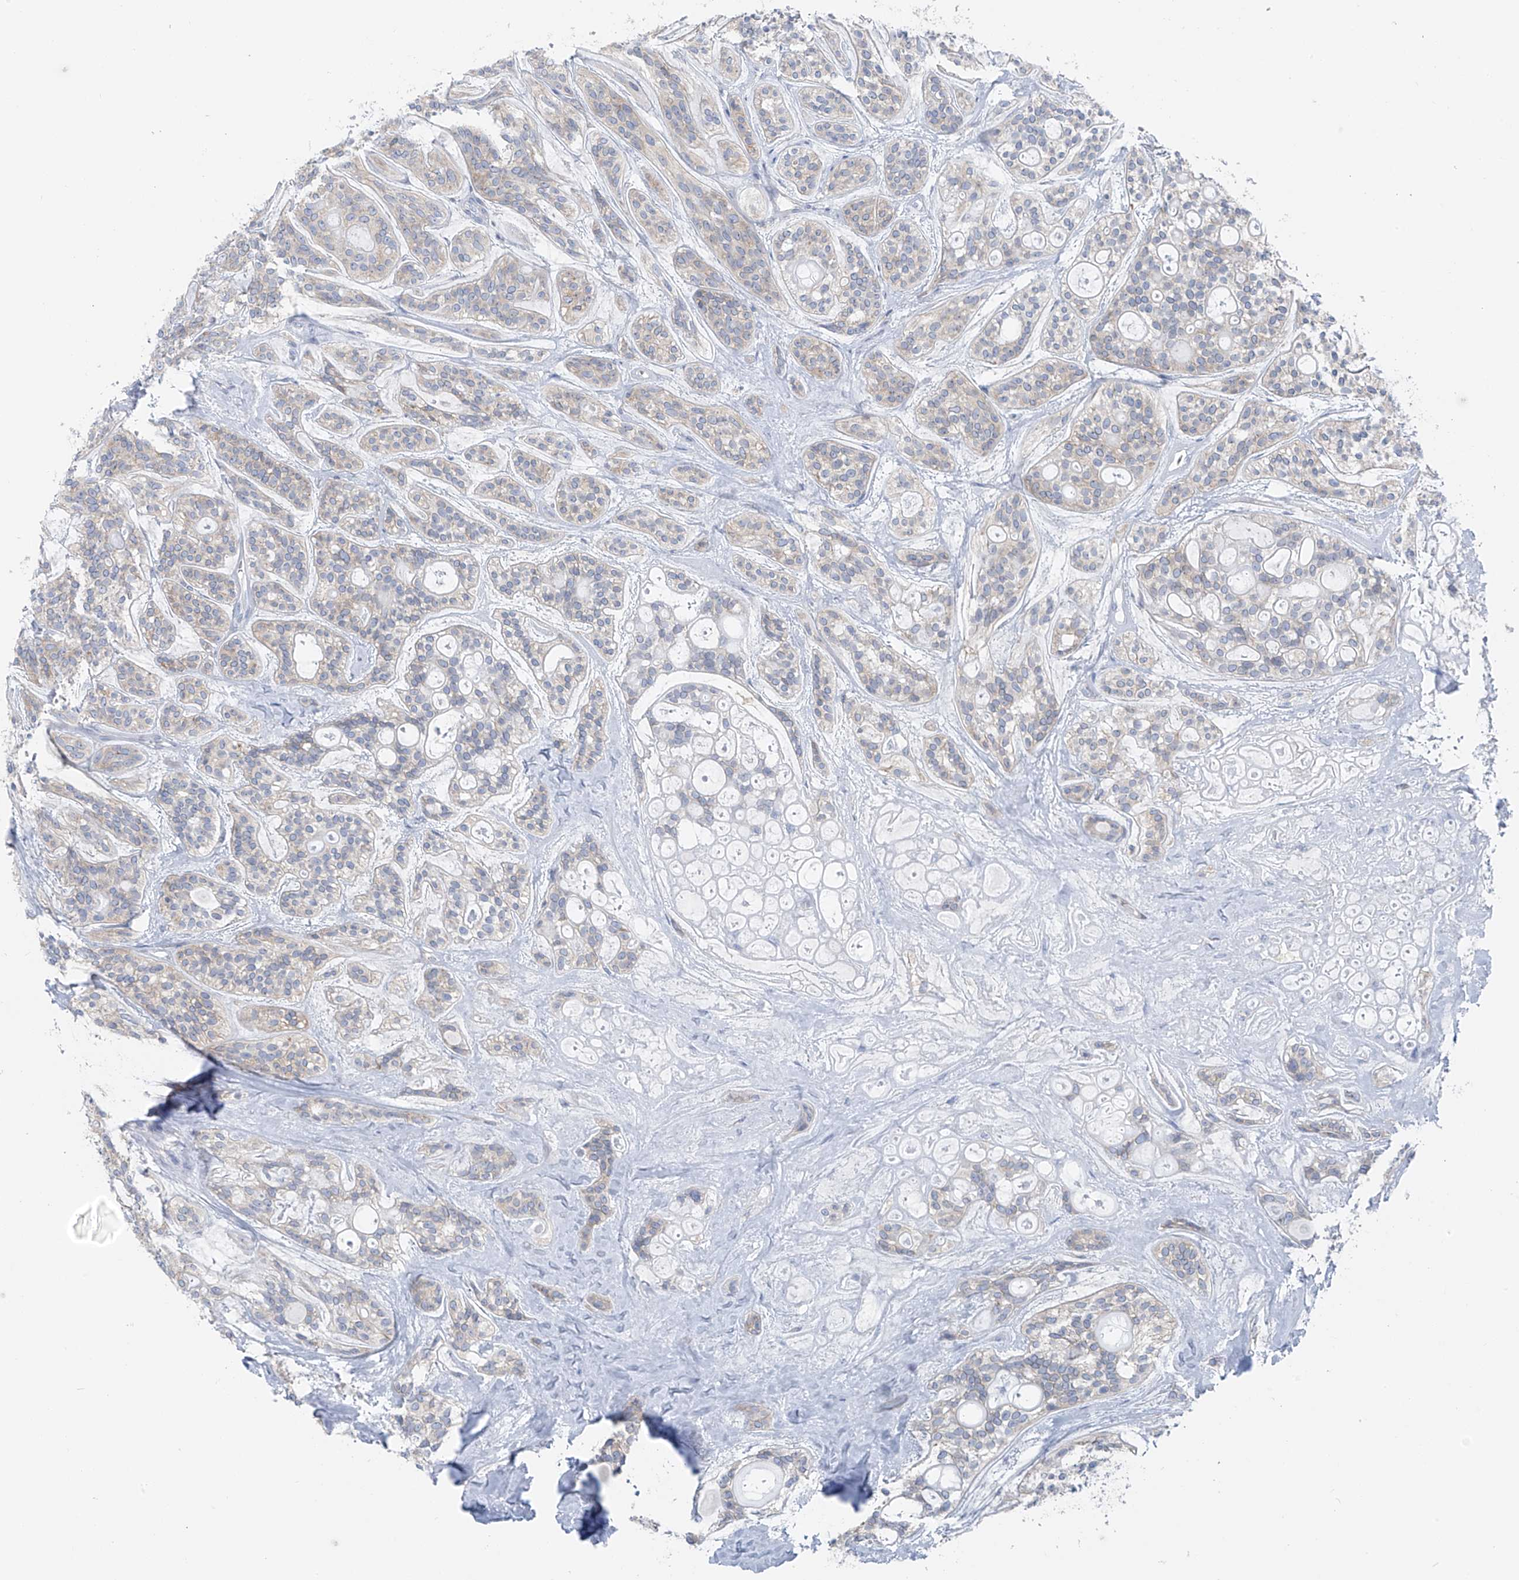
{"staining": {"intensity": "negative", "quantity": "none", "location": "none"}, "tissue": "head and neck cancer", "cell_type": "Tumor cells", "image_type": "cancer", "snomed": [{"axis": "morphology", "description": "Adenocarcinoma, NOS"}, {"axis": "topography", "description": "Head-Neck"}], "caption": "A high-resolution micrograph shows IHC staining of head and neck cancer (adenocarcinoma), which reveals no significant positivity in tumor cells.", "gene": "POMGNT2", "patient": {"sex": "male", "age": 66}}